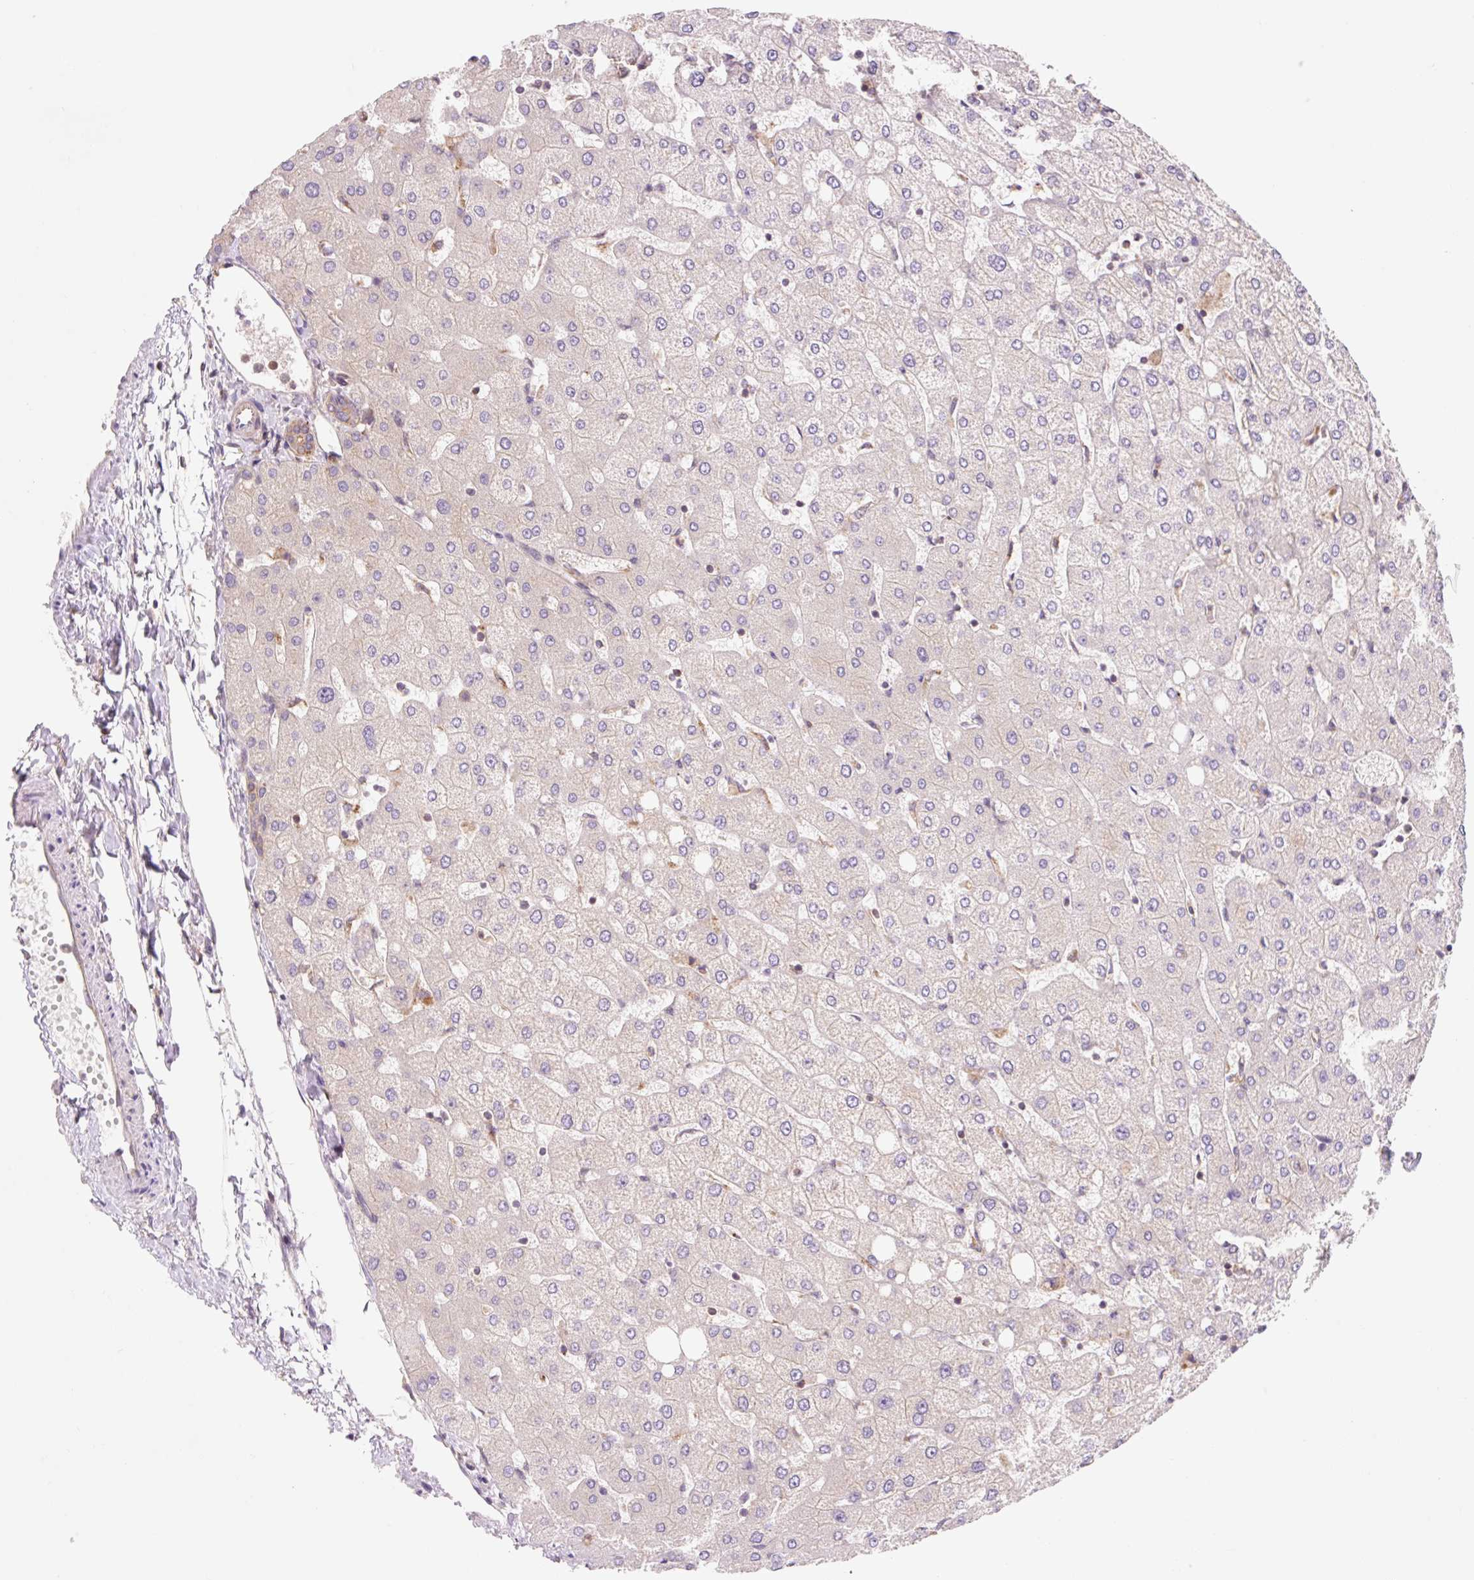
{"staining": {"intensity": "weak", "quantity": "<25%", "location": "cytoplasmic/membranous"}, "tissue": "liver", "cell_type": "Cholangiocytes", "image_type": "normal", "snomed": [{"axis": "morphology", "description": "Normal tissue, NOS"}, {"axis": "topography", "description": "Liver"}], "caption": "DAB (3,3'-diaminobenzidine) immunohistochemical staining of unremarkable human liver displays no significant staining in cholangiocytes.", "gene": "VPS4A", "patient": {"sex": "female", "age": 54}}